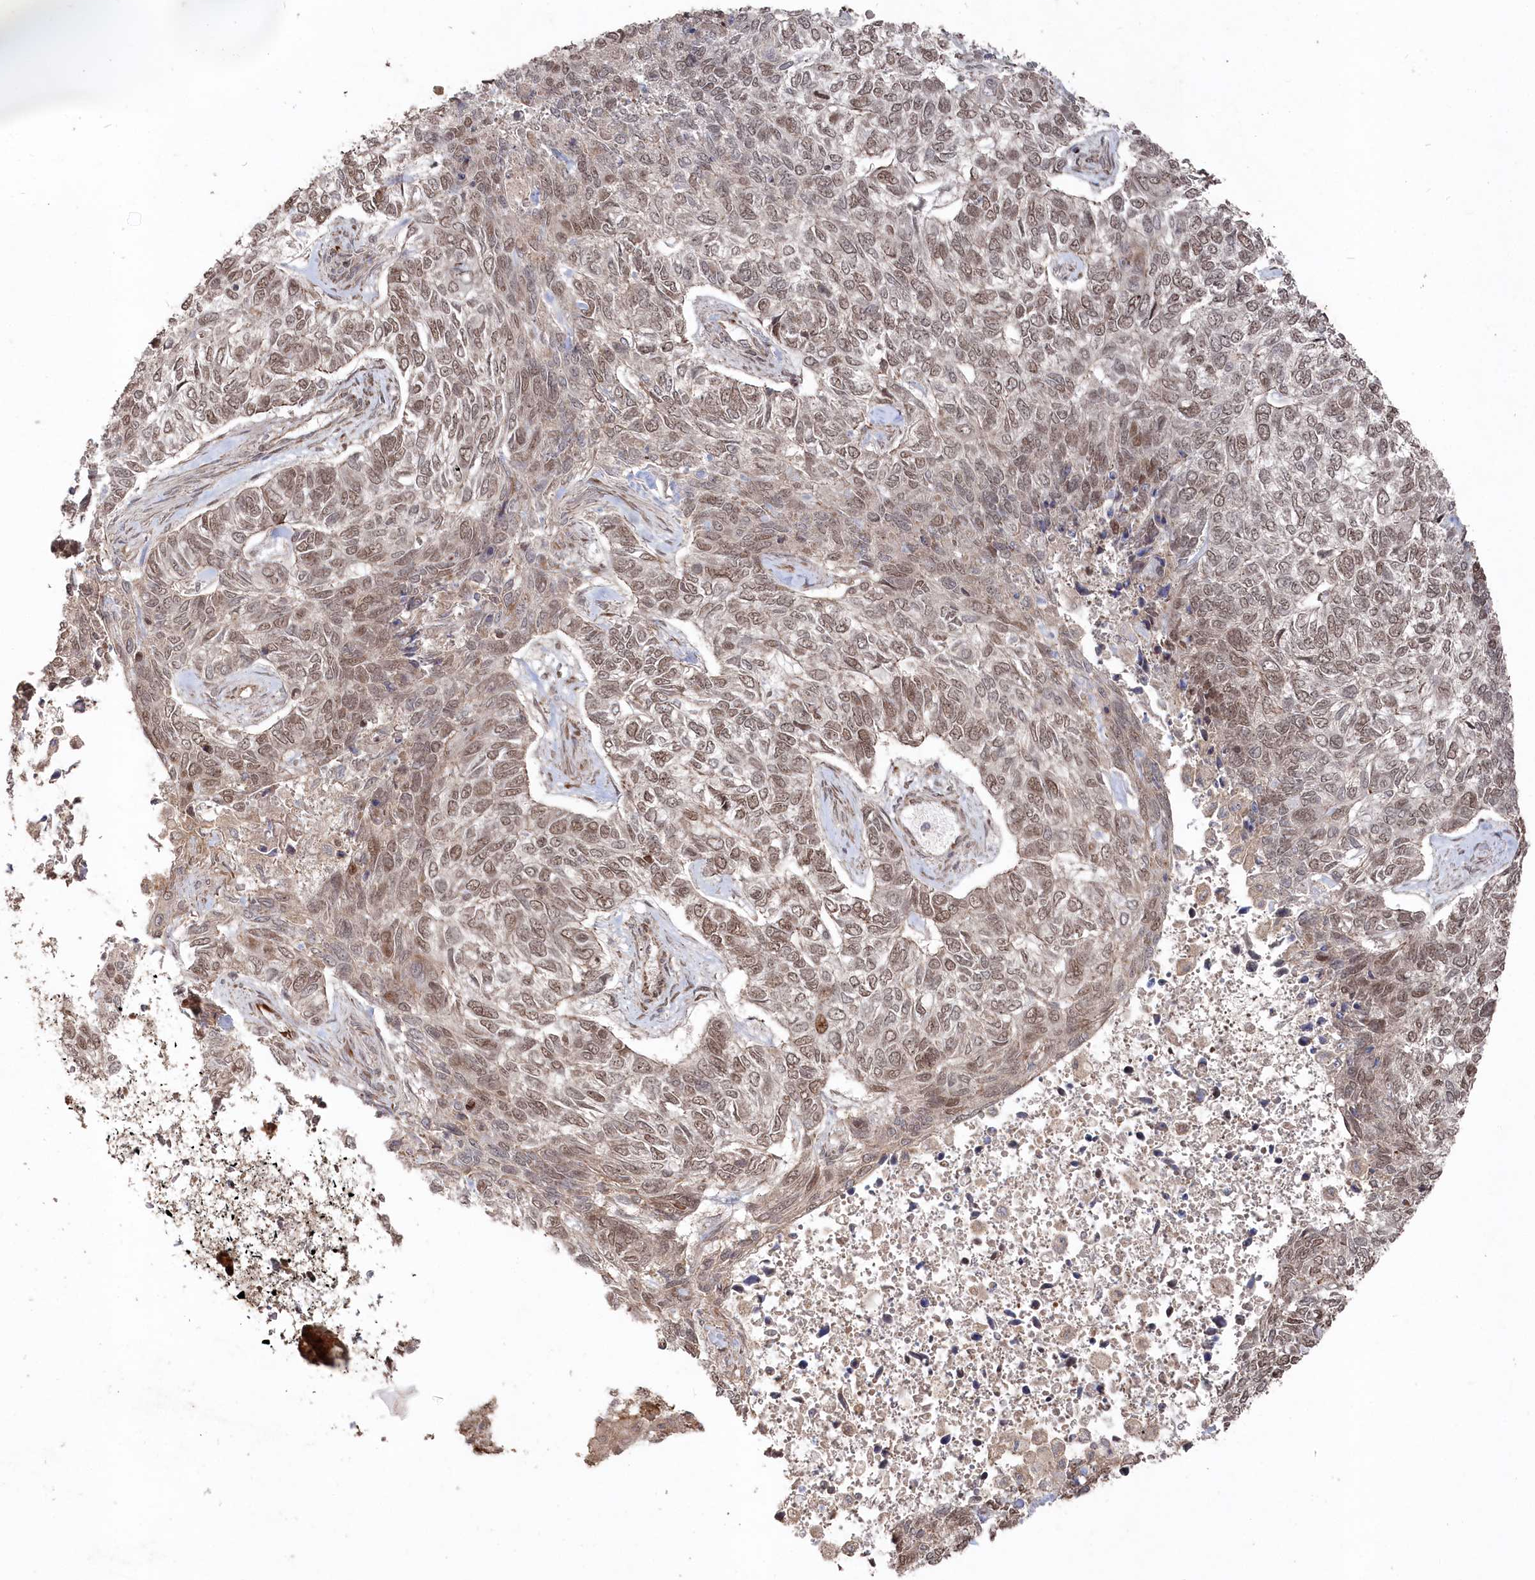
{"staining": {"intensity": "weak", "quantity": ">75%", "location": "nuclear"}, "tissue": "skin cancer", "cell_type": "Tumor cells", "image_type": "cancer", "snomed": [{"axis": "morphology", "description": "Basal cell carcinoma"}, {"axis": "topography", "description": "Skin"}], "caption": "Immunohistochemical staining of skin cancer (basal cell carcinoma) shows weak nuclear protein expression in about >75% of tumor cells.", "gene": "POLR3A", "patient": {"sex": "female", "age": 65}}